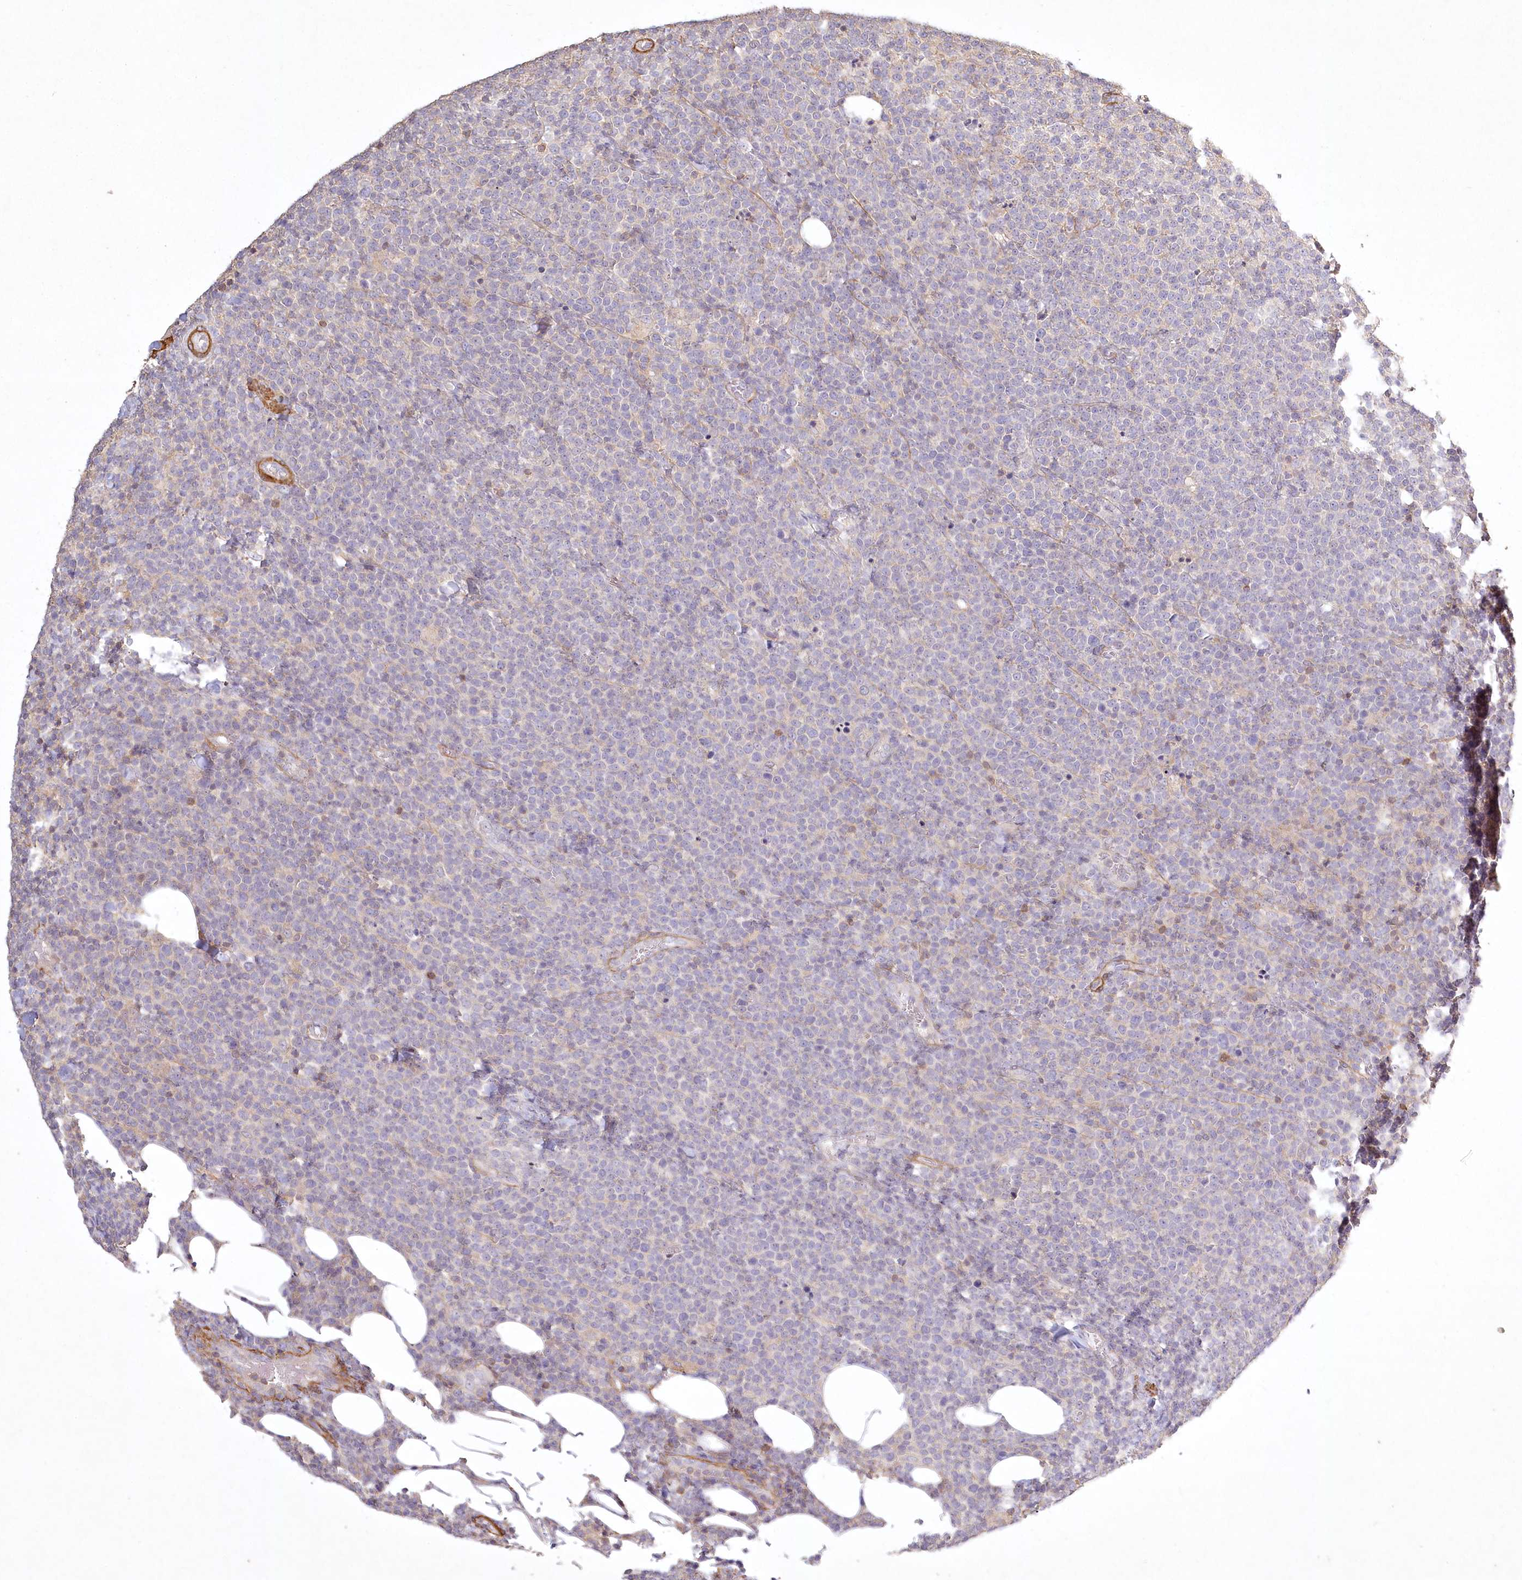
{"staining": {"intensity": "negative", "quantity": "none", "location": "none"}, "tissue": "lymphoma", "cell_type": "Tumor cells", "image_type": "cancer", "snomed": [{"axis": "morphology", "description": "Malignant lymphoma, non-Hodgkin's type, High grade"}, {"axis": "topography", "description": "Lymph node"}], "caption": "A photomicrograph of human lymphoma is negative for staining in tumor cells.", "gene": "INPP4B", "patient": {"sex": "male", "age": 61}}